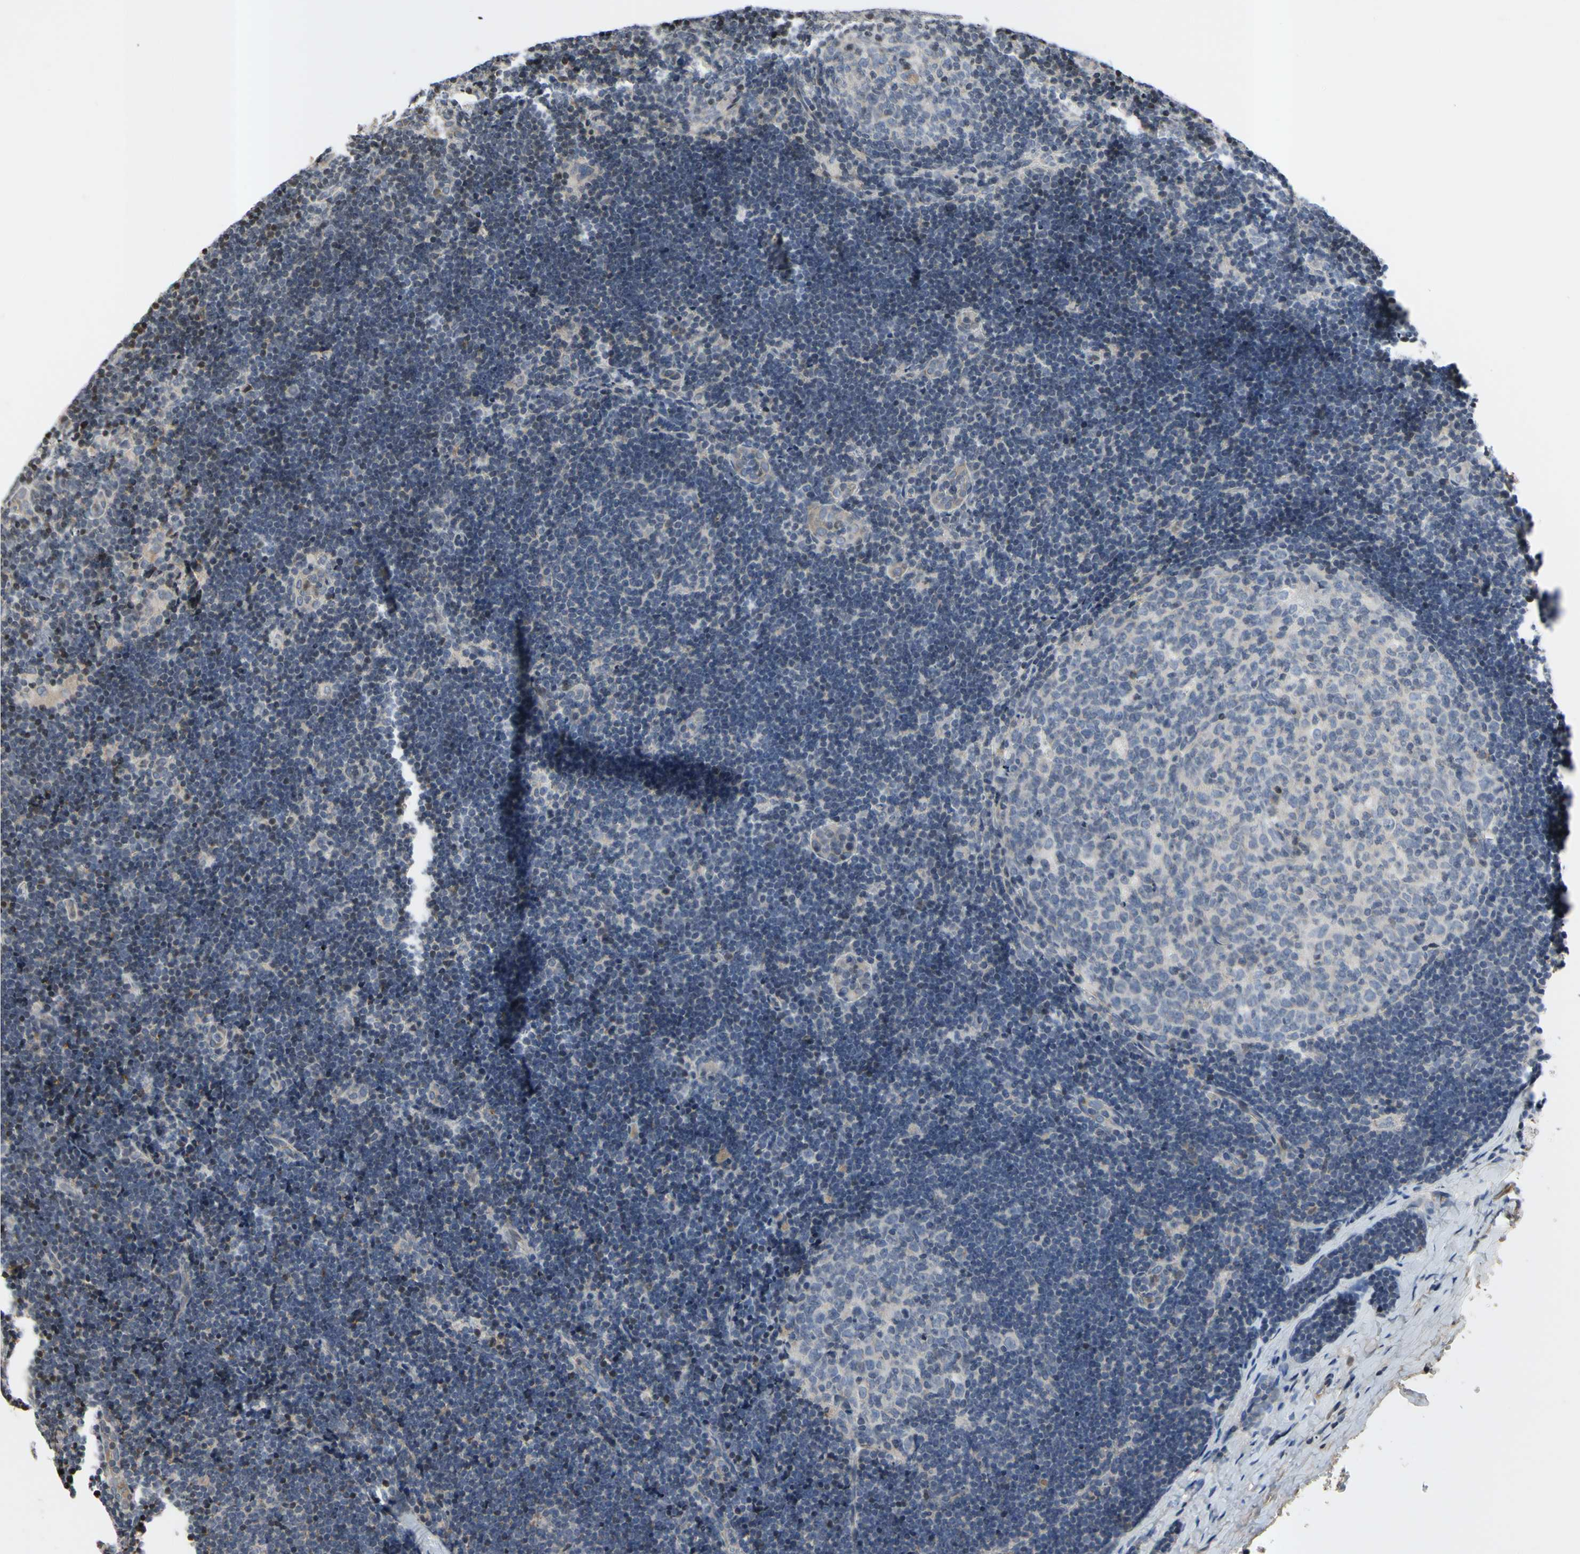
{"staining": {"intensity": "negative", "quantity": "none", "location": "none"}, "tissue": "lymph node", "cell_type": "Germinal center cells", "image_type": "normal", "snomed": [{"axis": "morphology", "description": "Normal tissue, NOS"}, {"axis": "topography", "description": "Lymph node"}], "caption": "High power microscopy histopathology image of an IHC micrograph of normal lymph node, revealing no significant staining in germinal center cells.", "gene": "ARG1", "patient": {"sex": "female", "age": 14}}